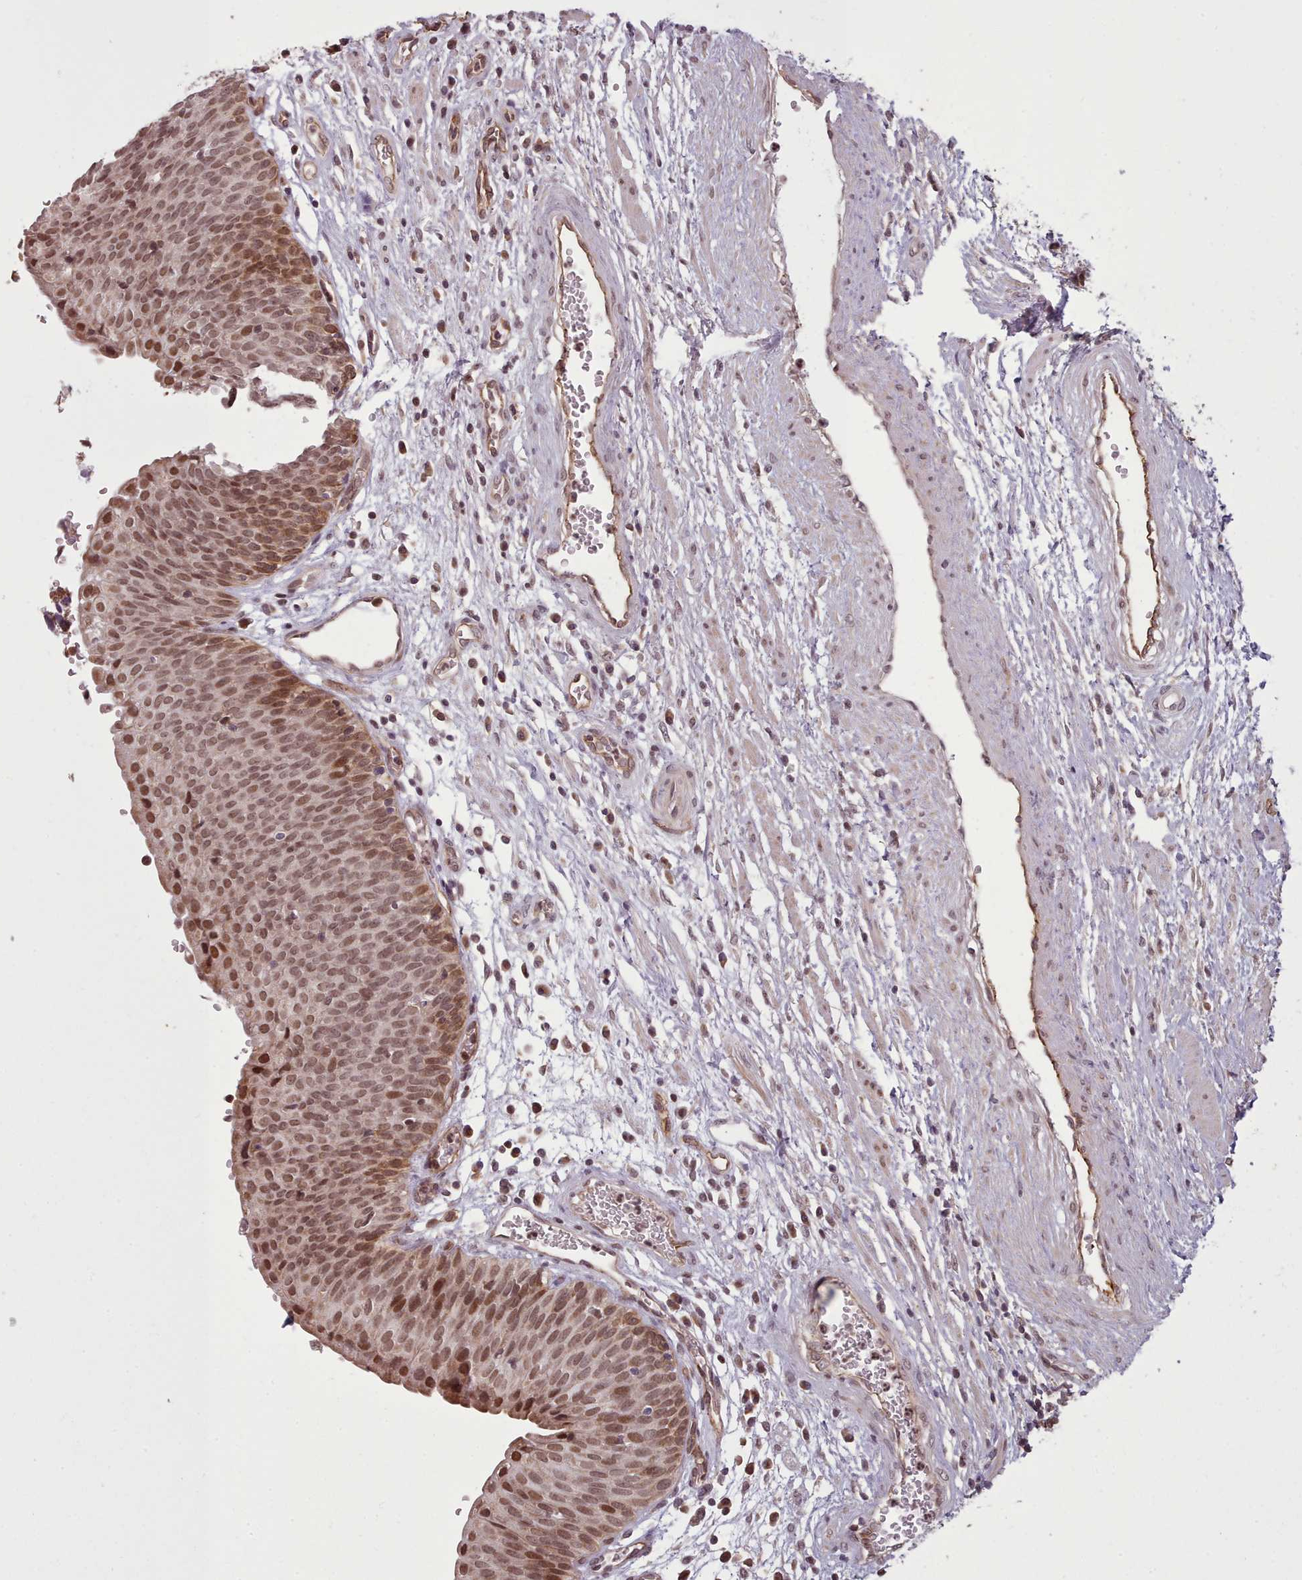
{"staining": {"intensity": "moderate", "quantity": ">75%", "location": "cytoplasmic/membranous,nuclear"}, "tissue": "urinary bladder", "cell_type": "Urothelial cells", "image_type": "normal", "snomed": [{"axis": "morphology", "description": "Normal tissue, NOS"}, {"axis": "topography", "description": "Urinary bladder"}], "caption": "Protein staining of unremarkable urinary bladder reveals moderate cytoplasmic/membranous,nuclear staining in about >75% of urothelial cells.", "gene": "ZMYM4", "patient": {"sex": "male", "age": 55}}